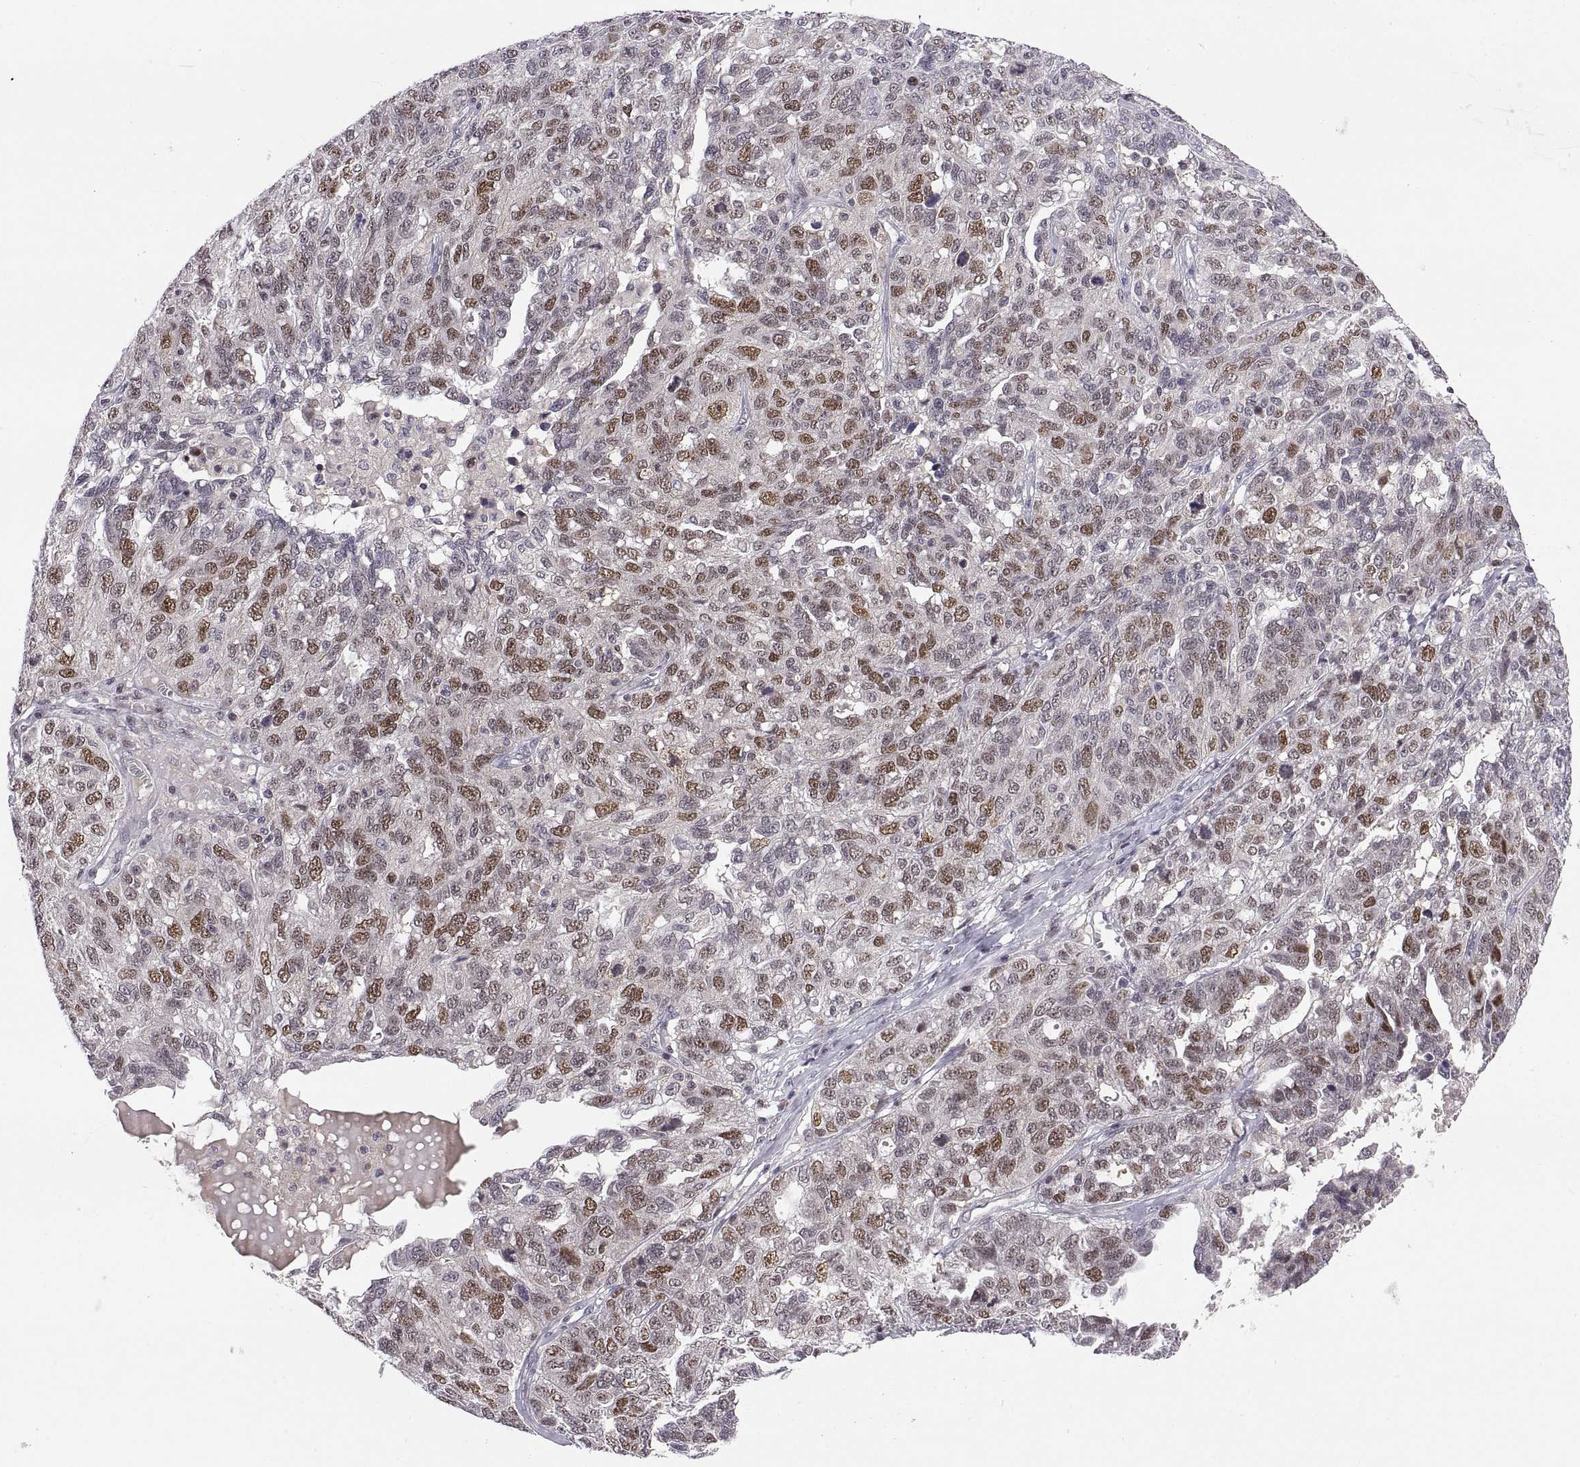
{"staining": {"intensity": "moderate", "quantity": "25%-75%", "location": "nuclear"}, "tissue": "ovarian cancer", "cell_type": "Tumor cells", "image_type": "cancer", "snomed": [{"axis": "morphology", "description": "Cystadenocarcinoma, serous, NOS"}, {"axis": "topography", "description": "Ovary"}], "caption": "IHC of ovarian serous cystadenocarcinoma shows medium levels of moderate nuclear positivity in about 25%-75% of tumor cells. (Brightfield microscopy of DAB IHC at high magnification).", "gene": "CHFR", "patient": {"sex": "female", "age": 71}}